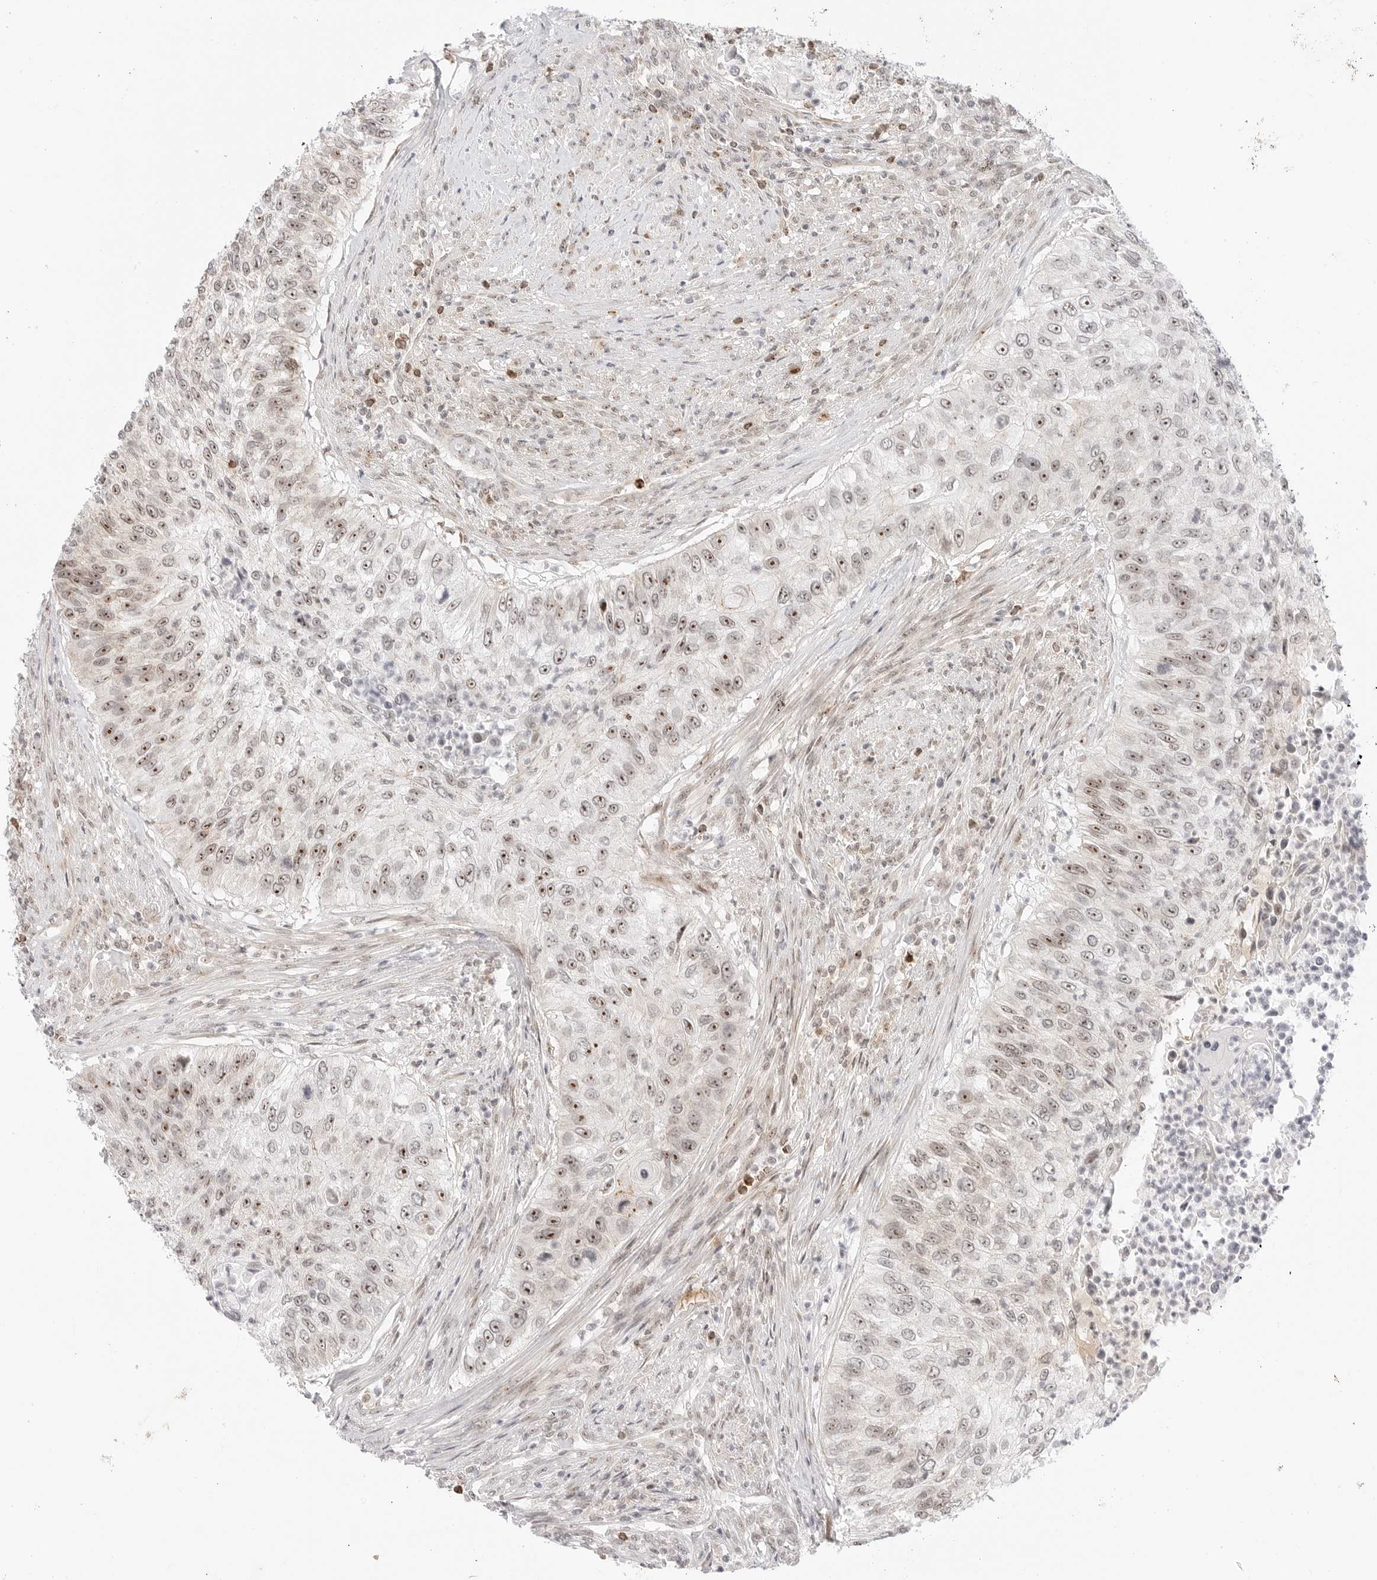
{"staining": {"intensity": "strong", "quantity": "25%-75%", "location": "nuclear"}, "tissue": "urothelial cancer", "cell_type": "Tumor cells", "image_type": "cancer", "snomed": [{"axis": "morphology", "description": "Urothelial carcinoma, High grade"}, {"axis": "topography", "description": "Urinary bladder"}], "caption": "The histopathology image demonstrates immunohistochemical staining of urothelial carcinoma (high-grade). There is strong nuclear positivity is appreciated in approximately 25%-75% of tumor cells.", "gene": "HIPK3", "patient": {"sex": "female", "age": 60}}